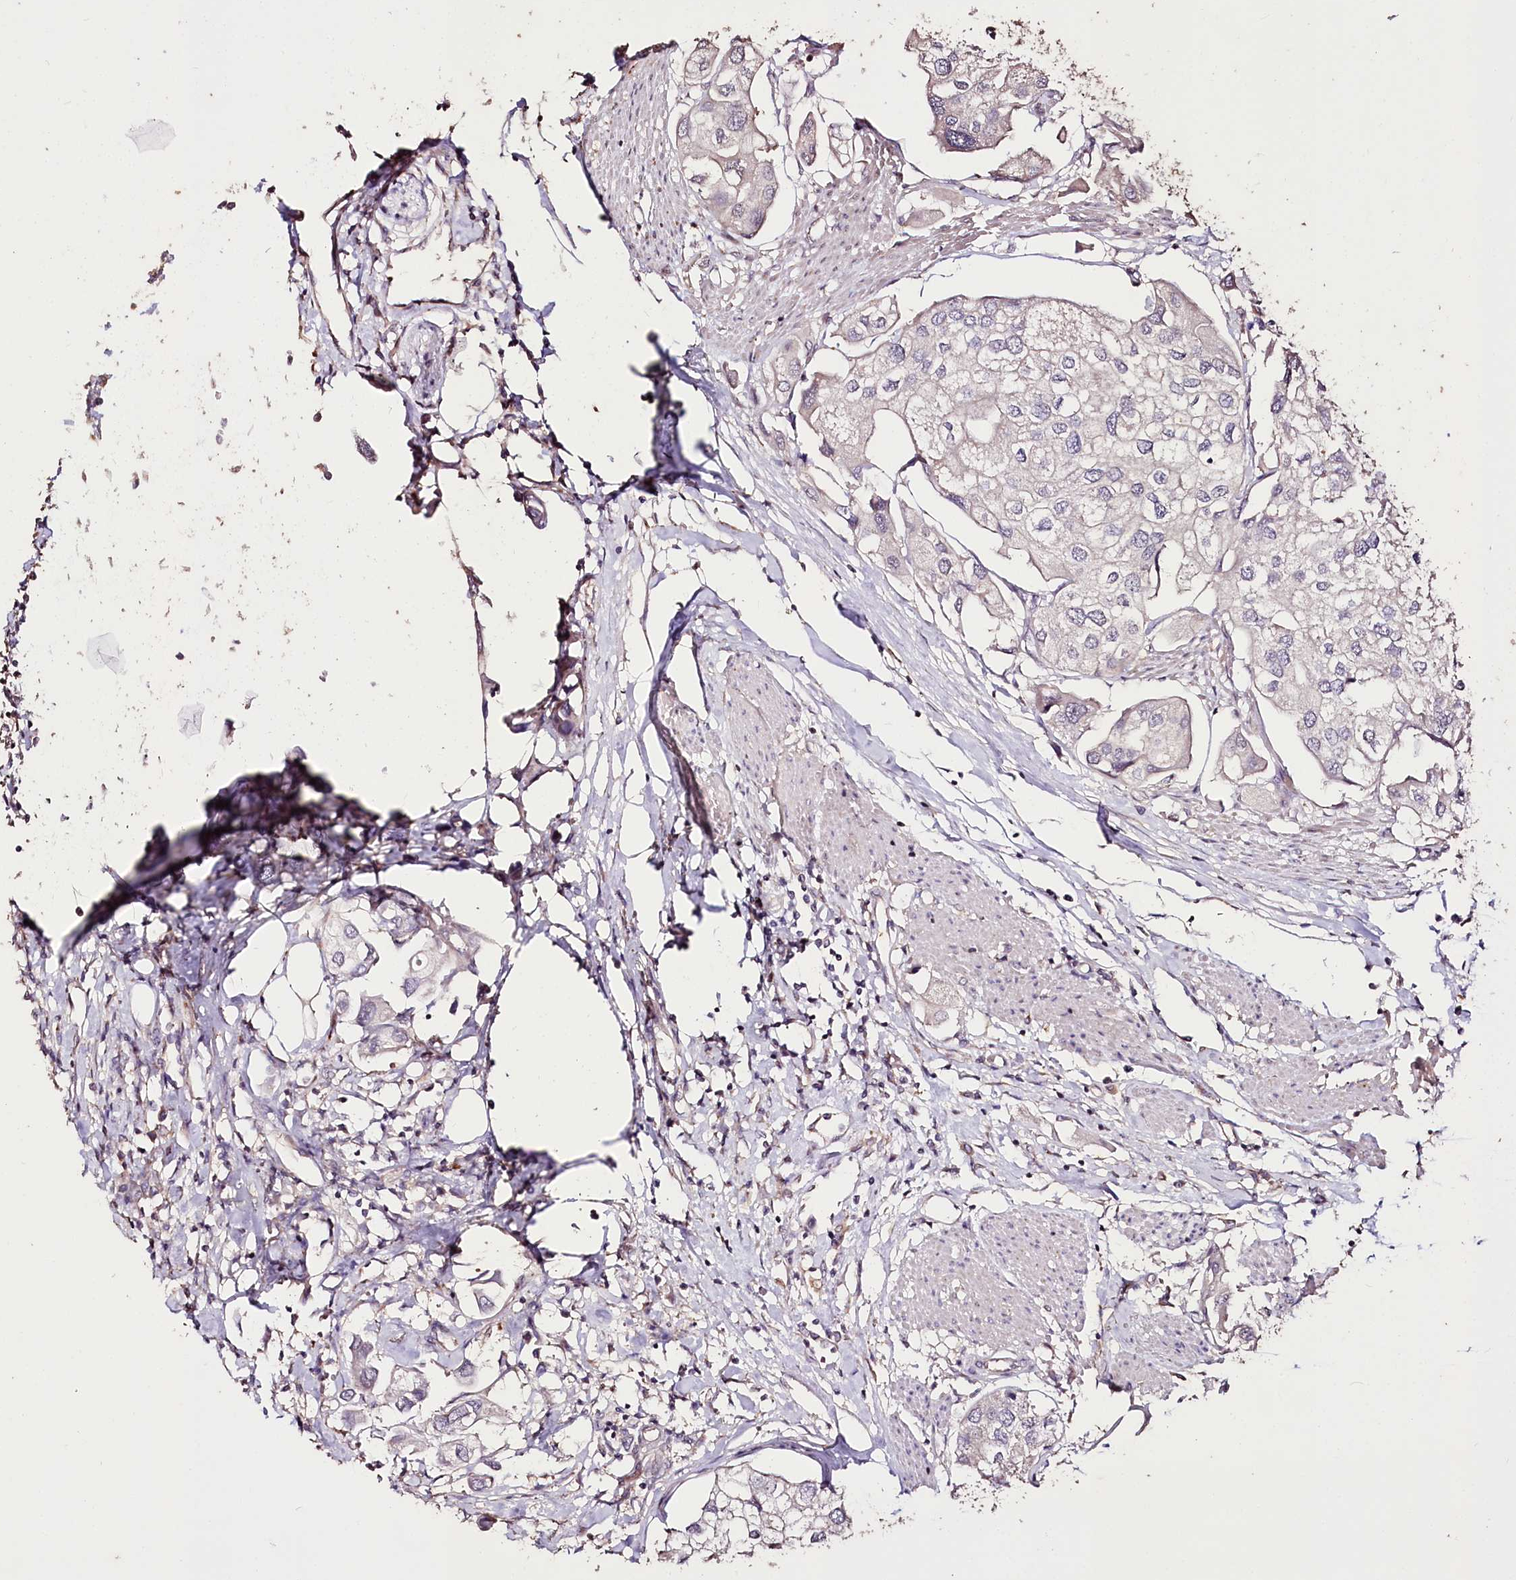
{"staining": {"intensity": "negative", "quantity": "none", "location": "none"}, "tissue": "urothelial cancer", "cell_type": "Tumor cells", "image_type": "cancer", "snomed": [{"axis": "morphology", "description": "Urothelial carcinoma, High grade"}, {"axis": "topography", "description": "Urinary bladder"}], "caption": "Tumor cells show no significant positivity in urothelial cancer.", "gene": "CARD19", "patient": {"sex": "male", "age": 64}}